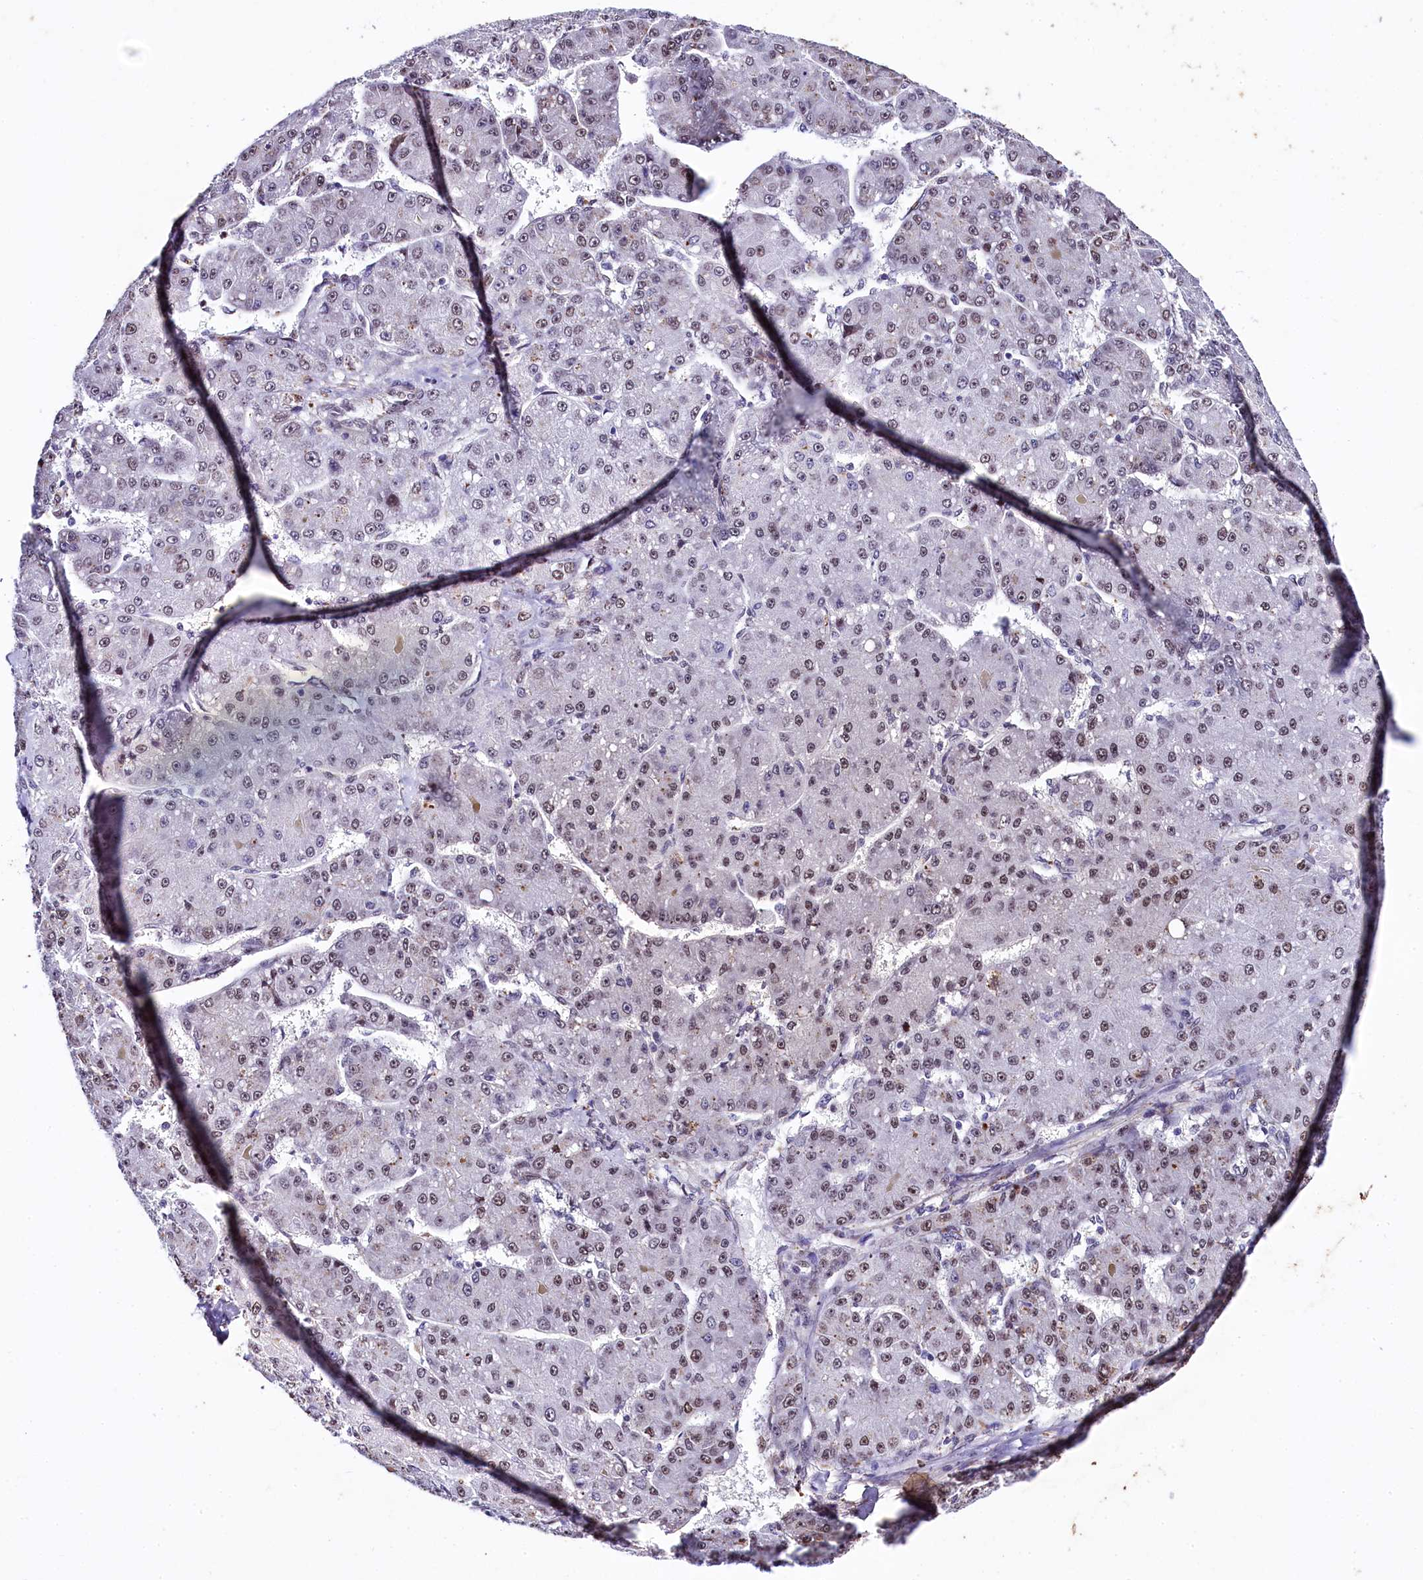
{"staining": {"intensity": "moderate", "quantity": ">75%", "location": "nuclear"}, "tissue": "liver cancer", "cell_type": "Tumor cells", "image_type": "cancer", "snomed": [{"axis": "morphology", "description": "Carcinoma, Hepatocellular, NOS"}, {"axis": "topography", "description": "Liver"}], "caption": "DAB immunohistochemical staining of liver hepatocellular carcinoma demonstrates moderate nuclear protein expression in approximately >75% of tumor cells.", "gene": "SAMD10", "patient": {"sex": "male", "age": 67}}